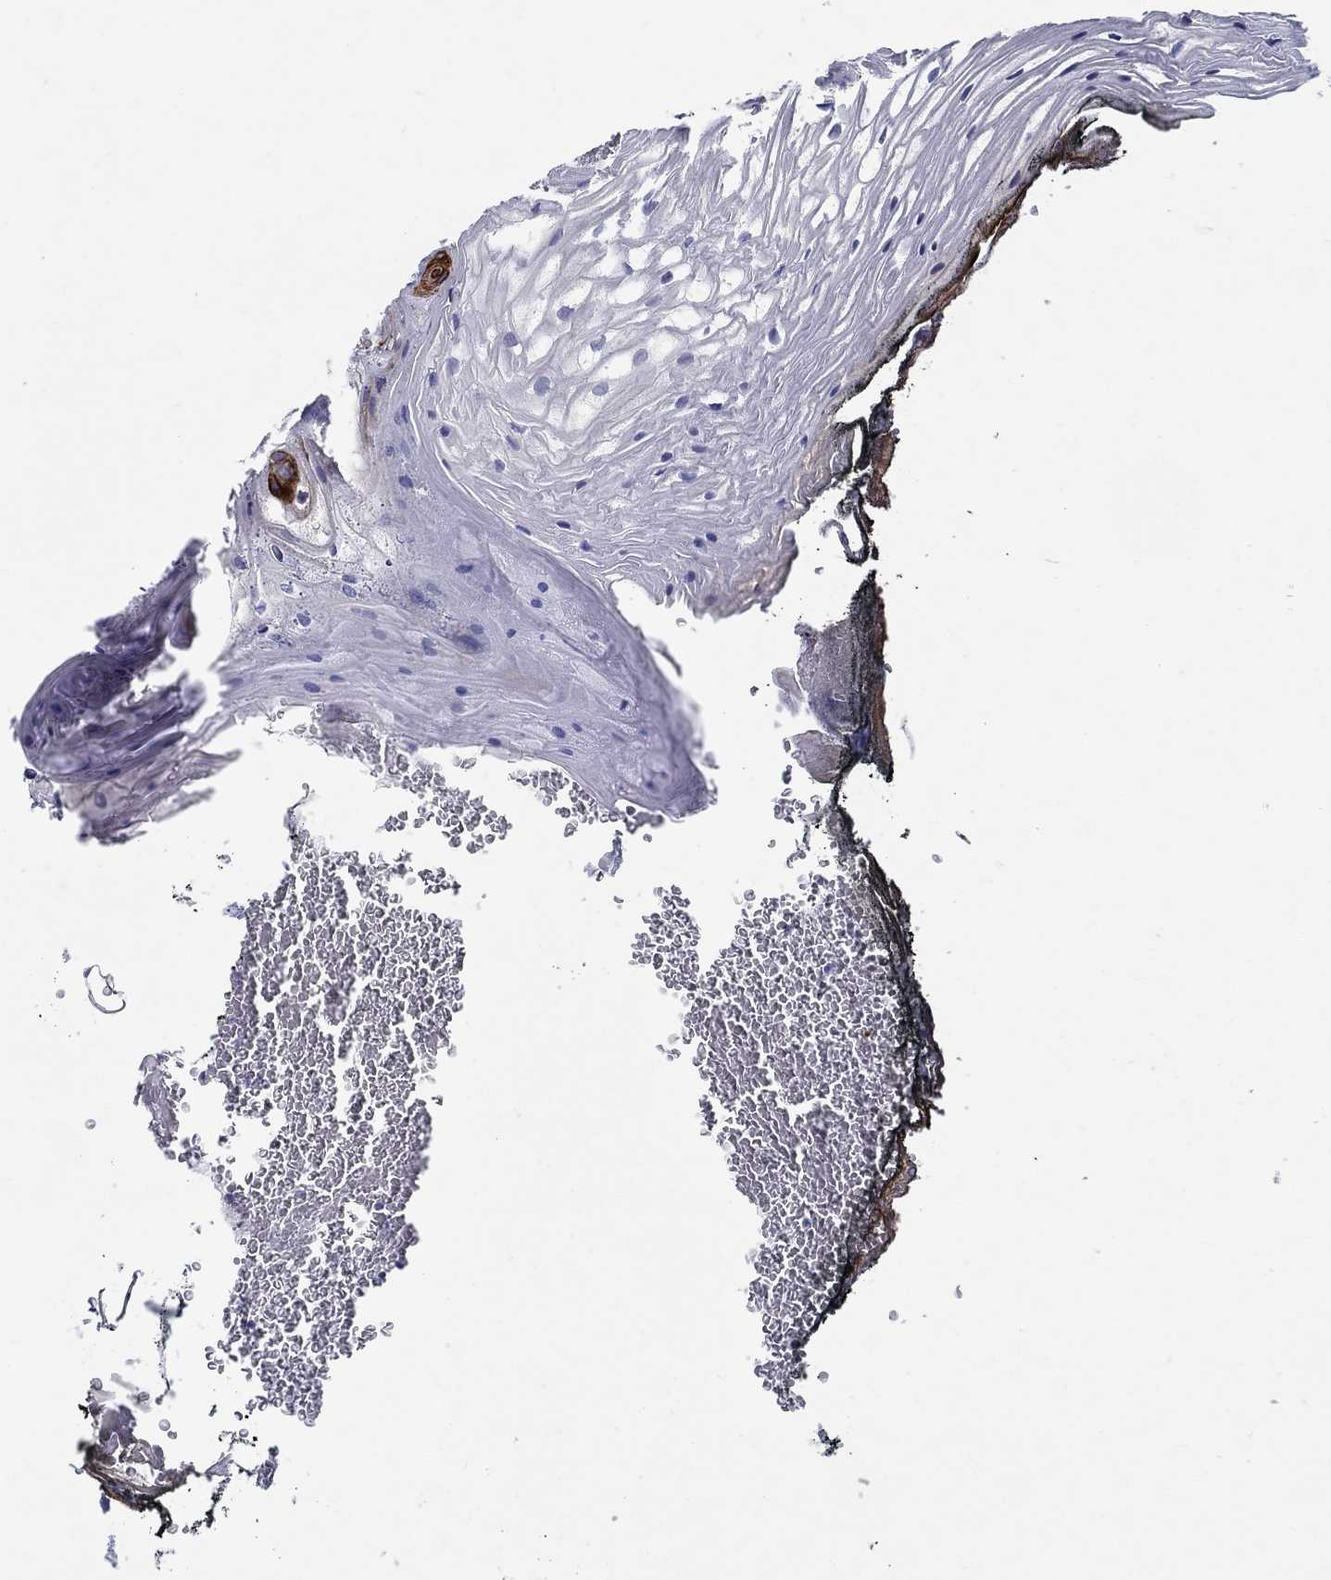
{"staining": {"intensity": "negative", "quantity": "none", "location": "none"}, "tissue": "oral mucosa", "cell_type": "Squamous epithelial cells", "image_type": "normal", "snomed": [{"axis": "morphology", "description": "Normal tissue, NOS"}, {"axis": "morphology", "description": "Squamous cell carcinoma, NOS"}, {"axis": "topography", "description": "Oral tissue"}, {"axis": "topography", "description": "Head-Neck"}], "caption": "This image is of unremarkable oral mucosa stained with immunohistochemistry (IHC) to label a protein in brown with the nuclei are counter-stained blue. There is no positivity in squamous epithelial cells.", "gene": "CRYGA", "patient": {"sex": "male", "age": 65}}